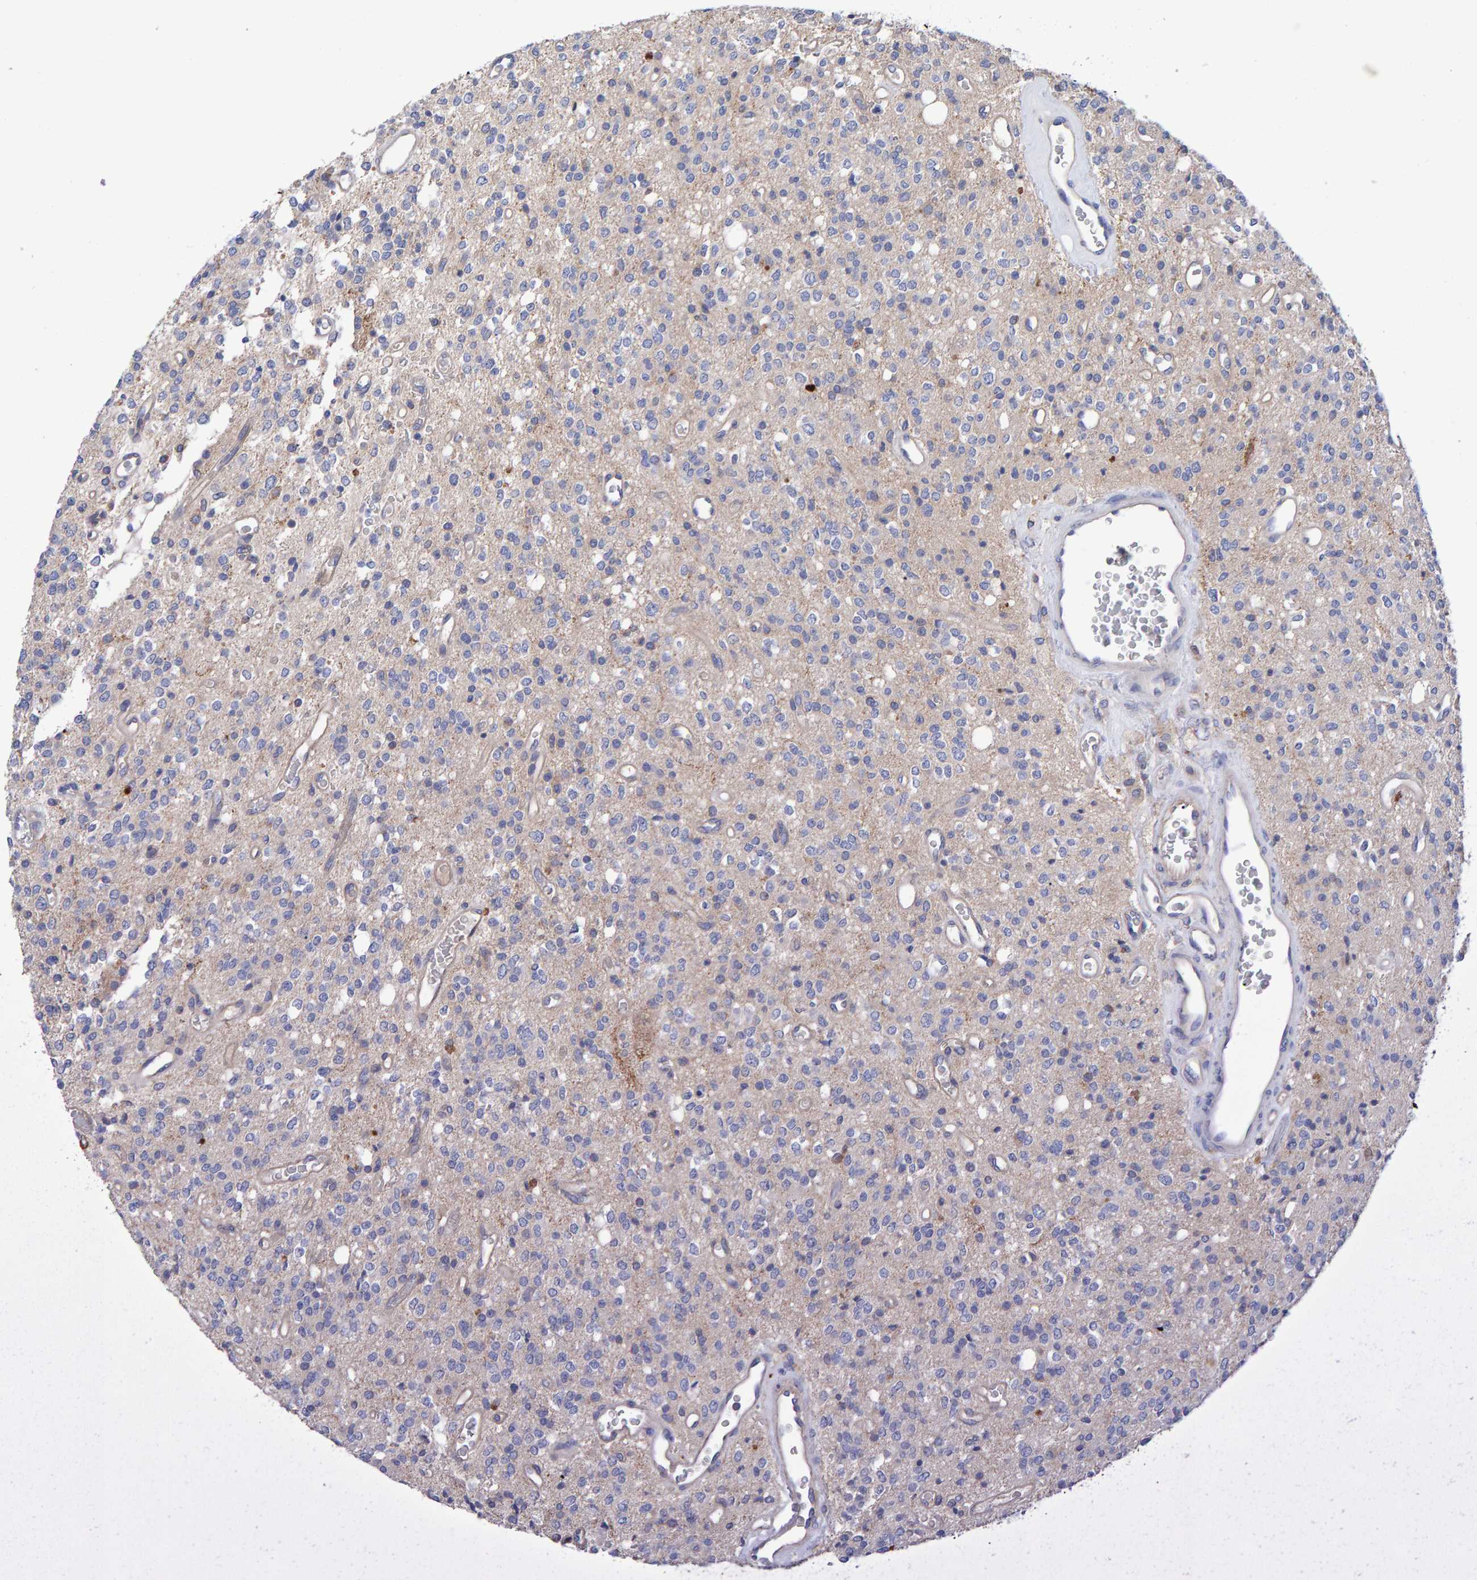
{"staining": {"intensity": "negative", "quantity": "none", "location": "none"}, "tissue": "glioma", "cell_type": "Tumor cells", "image_type": "cancer", "snomed": [{"axis": "morphology", "description": "Glioma, malignant, High grade"}, {"axis": "topography", "description": "Brain"}], "caption": "Tumor cells show no significant protein staining in glioma.", "gene": "EFR3A", "patient": {"sex": "male", "age": 34}}